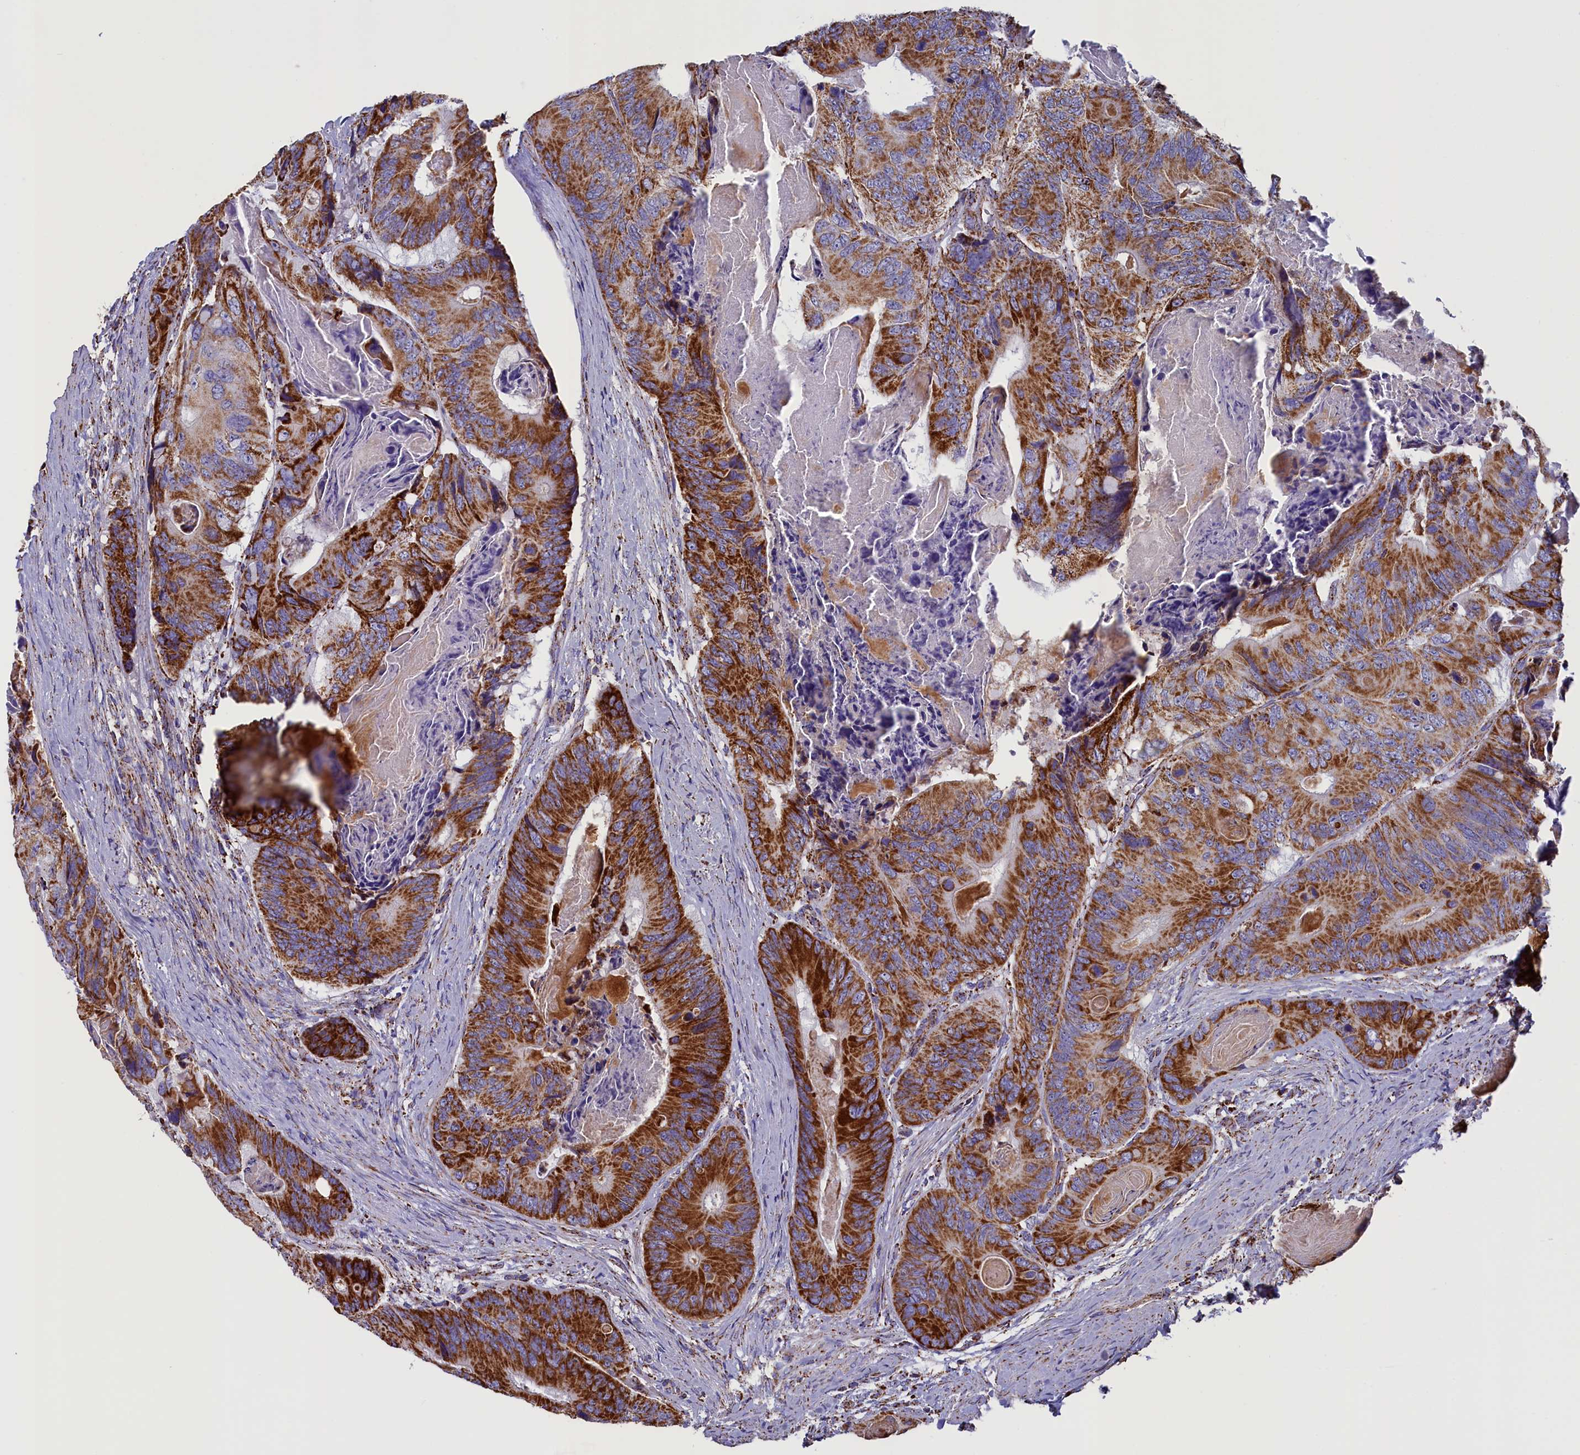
{"staining": {"intensity": "strong", "quantity": ">75%", "location": "cytoplasmic/membranous"}, "tissue": "colorectal cancer", "cell_type": "Tumor cells", "image_type": "cancer", "snomed": [{"axis": "morphology", "description": "Adenocarcinoma, NOS"}, {"axis": "topography", "description": "Colon"}], "caption": "IHC (DAB) staining of human colorectal cancer shows strong cytoplasmic/membranous protein staining in about >75% of tumor cells.", "gene": "SLC39A3", "patient": {"sex": "male", "age": 84}}